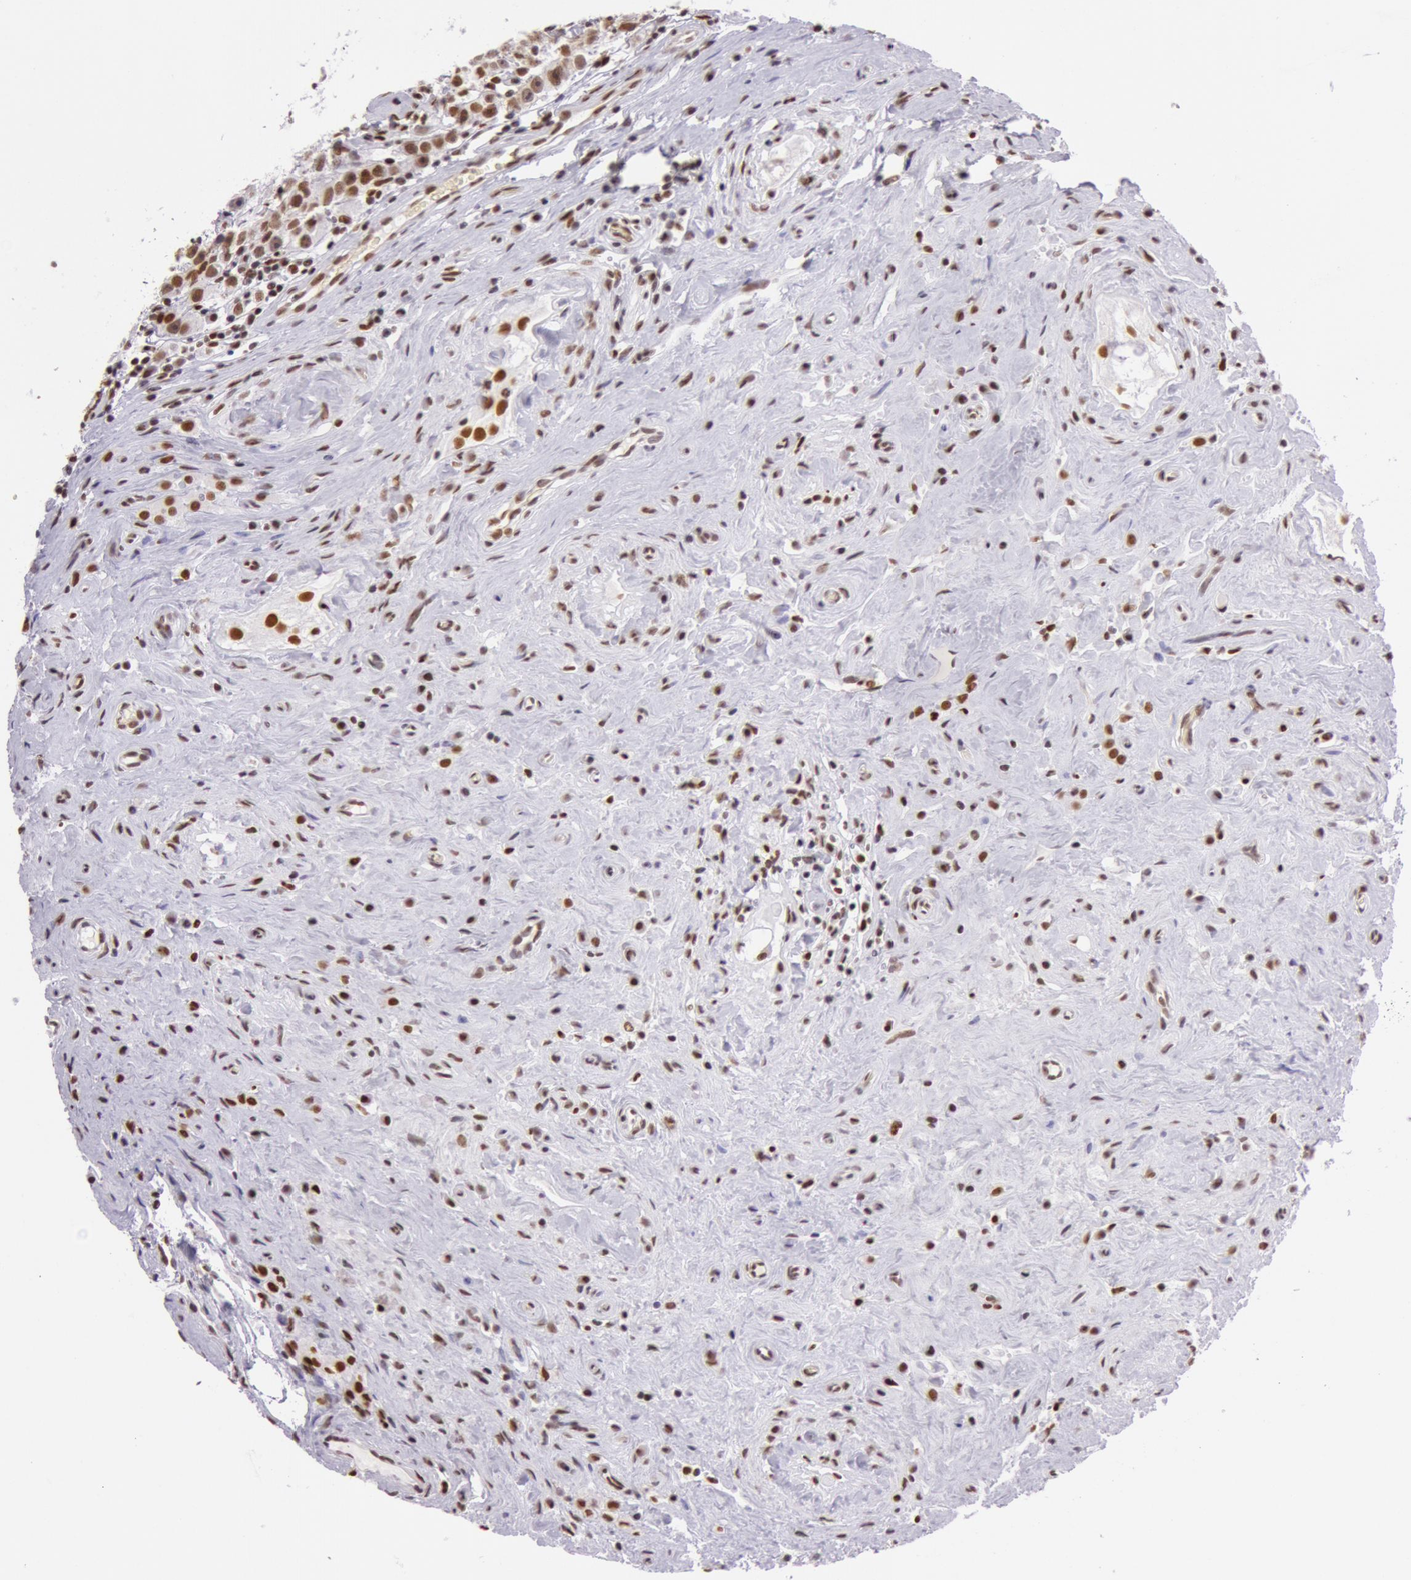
{"staining": {"intensity": "strong", "quantity": ">75%", "location": "nuclear"}, "tissue": "testis cancer", "cell_type": "Tumor cells", "image_type": "cancer", "snomed": [{"axis": "morphology", "description": "Seminoma, NOS"}, {"axis": "topography", "description": "Testis"}], "caption": "Strong nuclear protein expression is seen in about >75% of tumor cells in testis cancer. The staining was performed using DAB (3,3'-diaminobenzidine) to visualize the protein expression in brown, while the nuclei were stained in blue with hematoxylin (Magnification: 20x).", "gene": "NBN", "patient": {"sex": "male", "age": 32}}